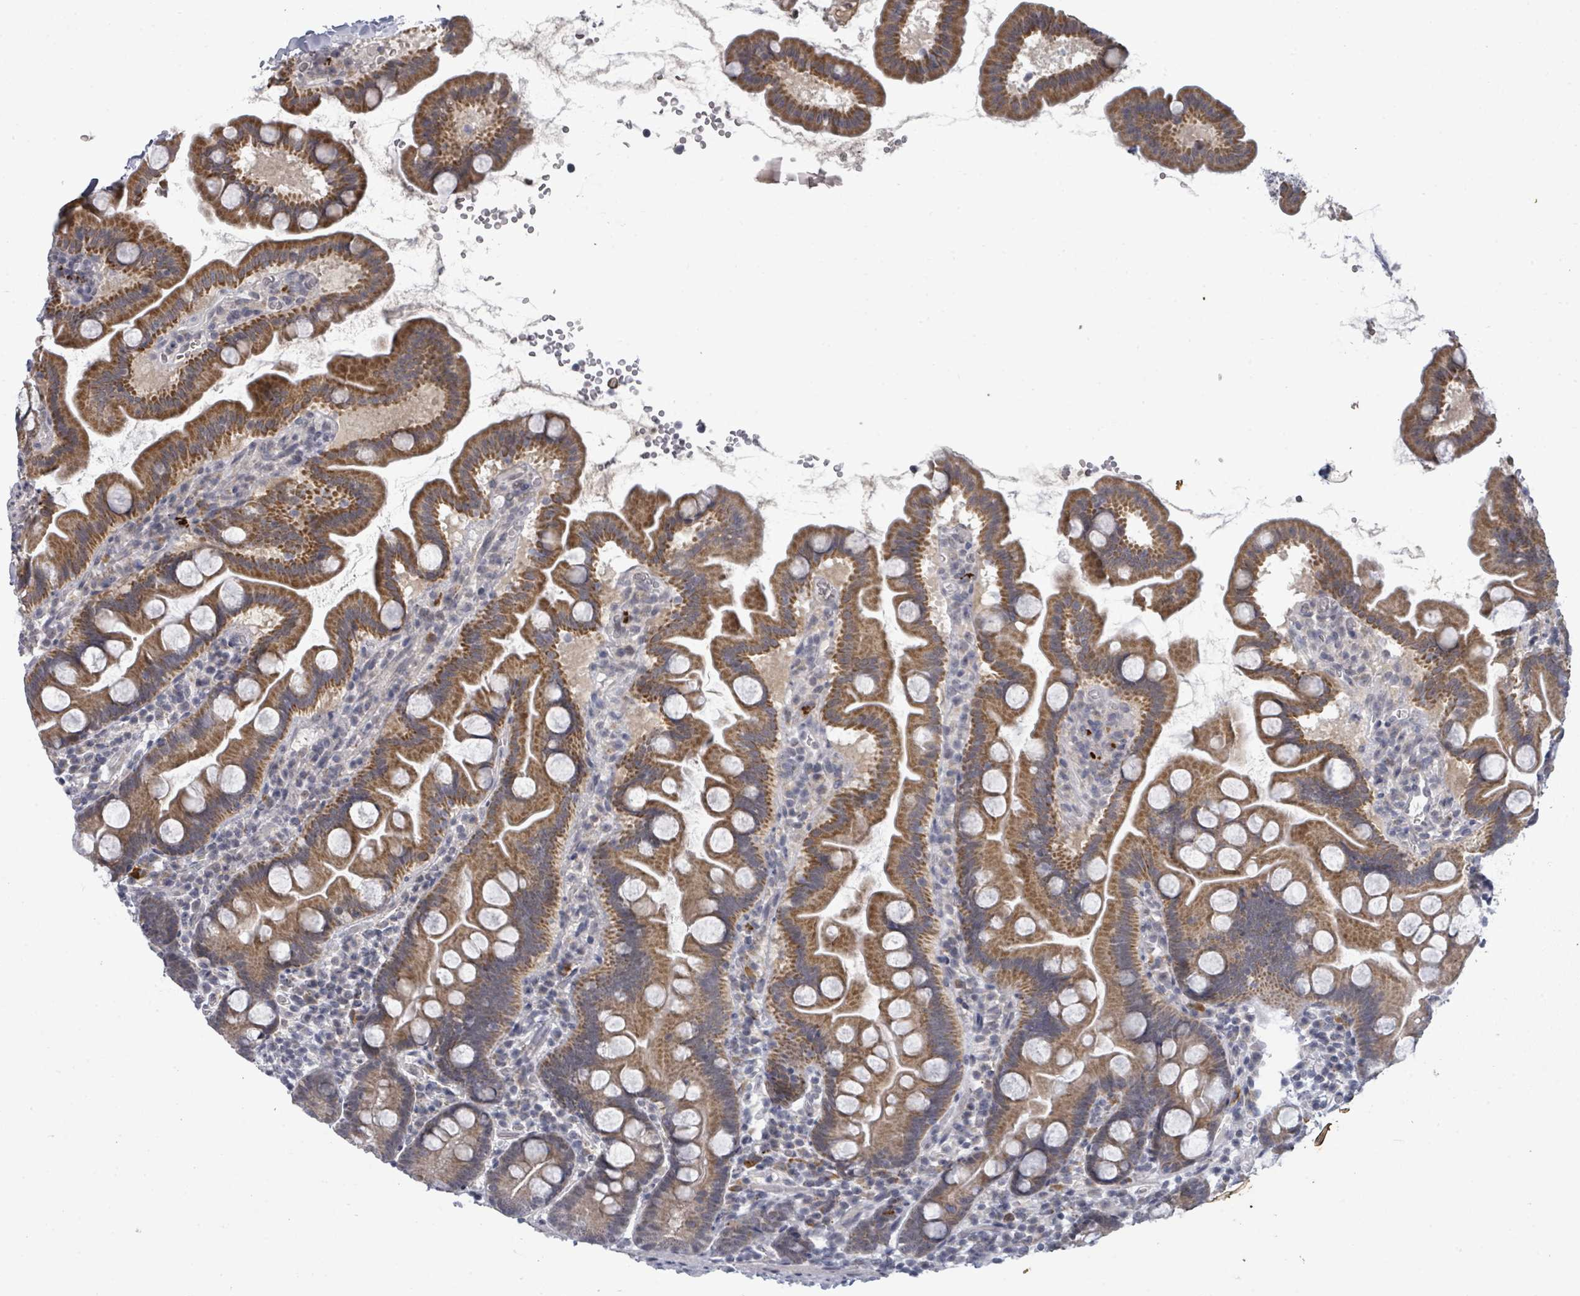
{"staining": {"intensity": "moderate", "quantity": ">75%", "location": "cytoplasmic/membranous"}, "tissue": "small intestine", "cell_type": "Glandular cells", "image_type": "normal", "snomed": [{"axis": "morphology", "description": "Normal tissue, NOS"}, {"axis": "topography", "description": "Small intestine"}], "caption": "Small intestine stained with DAB (3,3'-diaminobenzidine) IHC shows medium levels of moderate cytoplasmic/membranous positivity in approximately >75% of glandular cells.", "gene": "ASB12", "patient": {"sex": "female", "age": 68}}